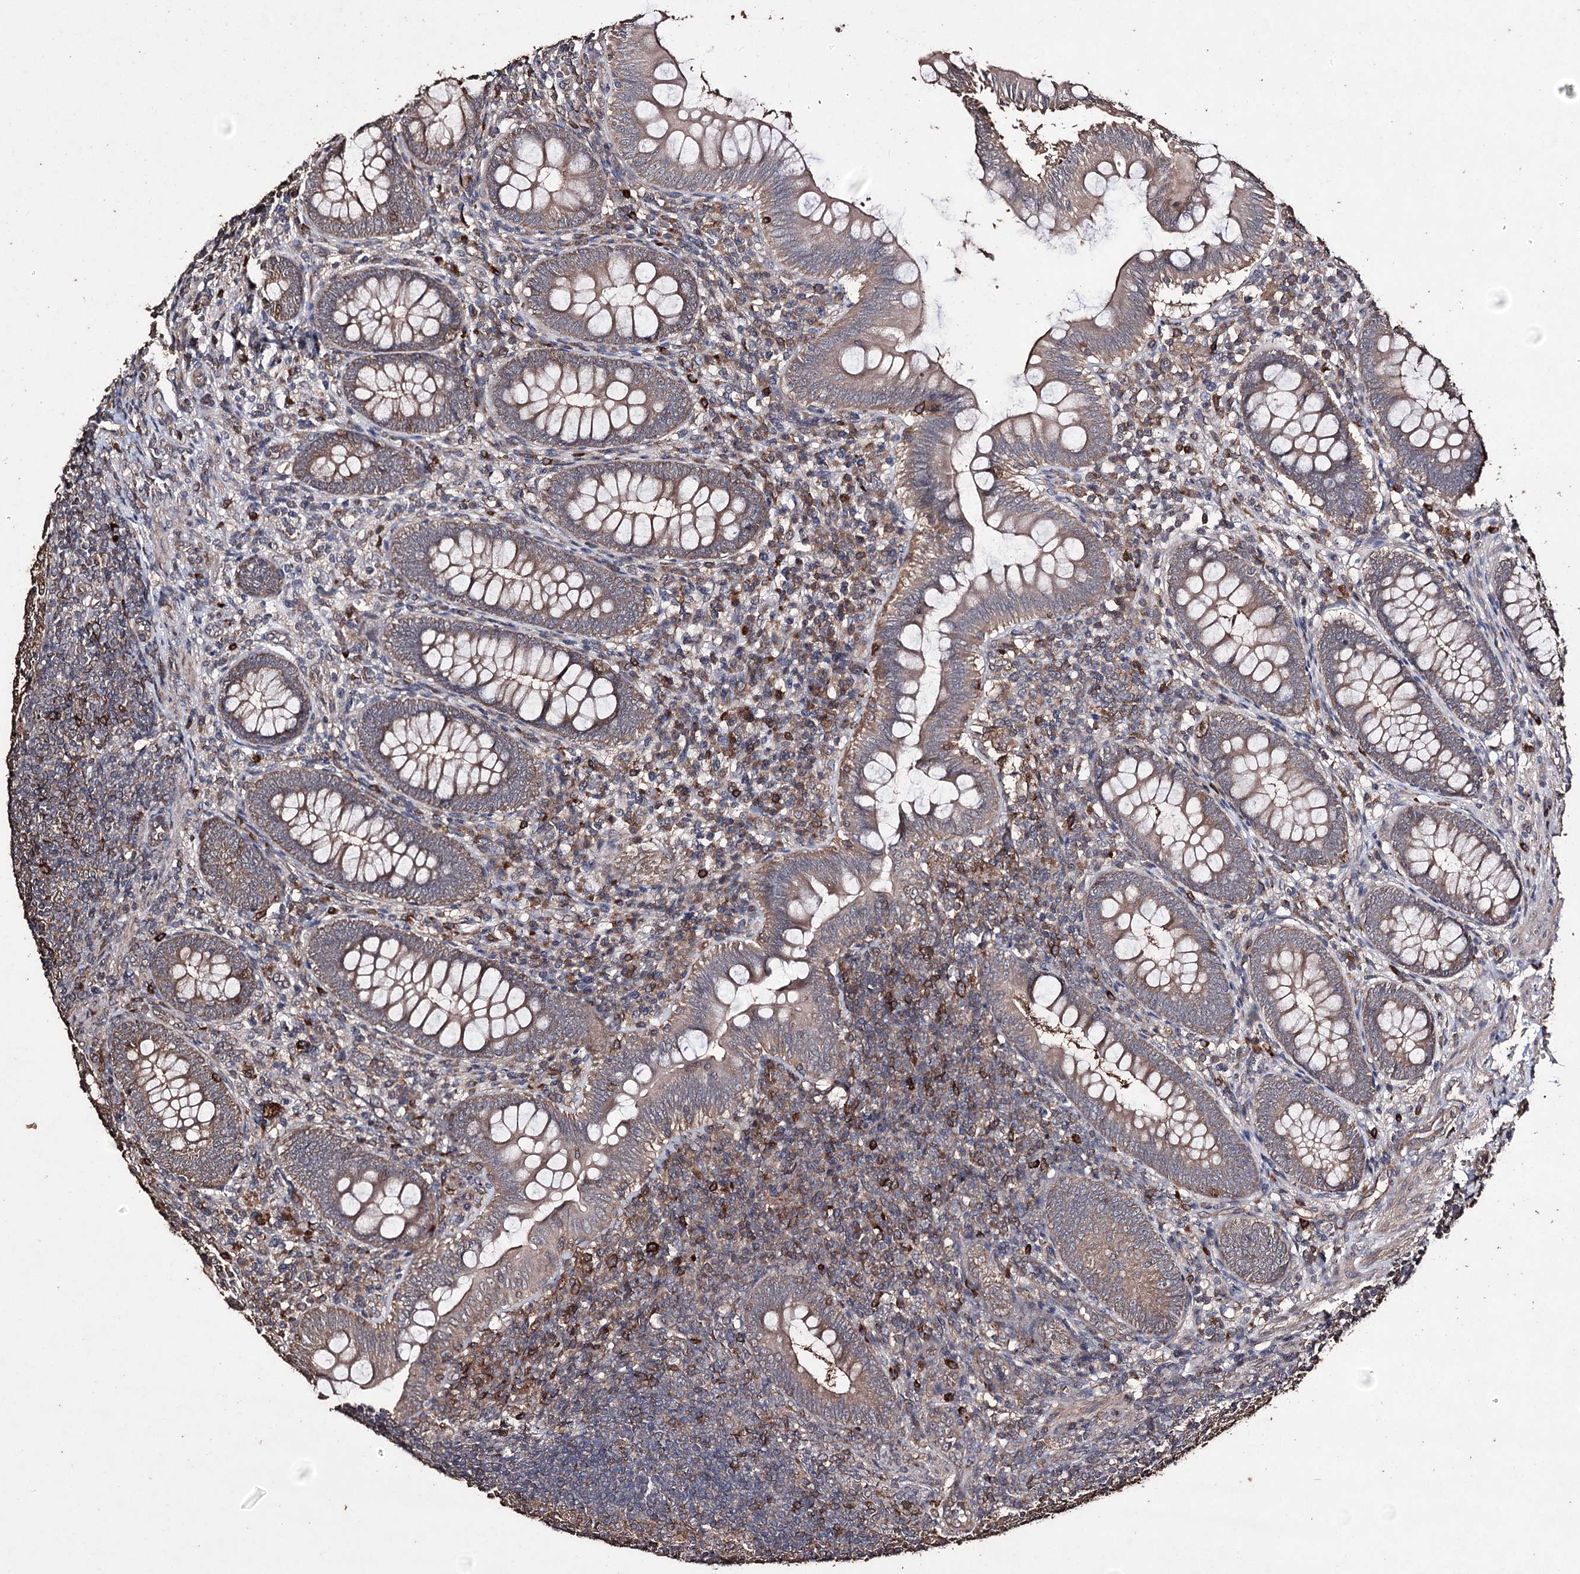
{"staining": {"intensity": "moderate", "quantity": "25%-75%", "location": "cytoplasmic/membranous"}, "tissue": "appendix", "cell_type": "Glandular cells", "image_type": "normal", "snomed": [{"axis": "morphology", "description": "Normal tissue, NOS"}, {"axis": "topography", "description": "Appendix"}], "caption": "Brown immunohistochemical staining in benign appendix displays moderate cytoplasmic/membranous positivity in approximately 25%-75% of glandular cells. Nuclei are stained in blue.", "gene": "ZNF662", "patient": {"sex": "male", "age": 14}}